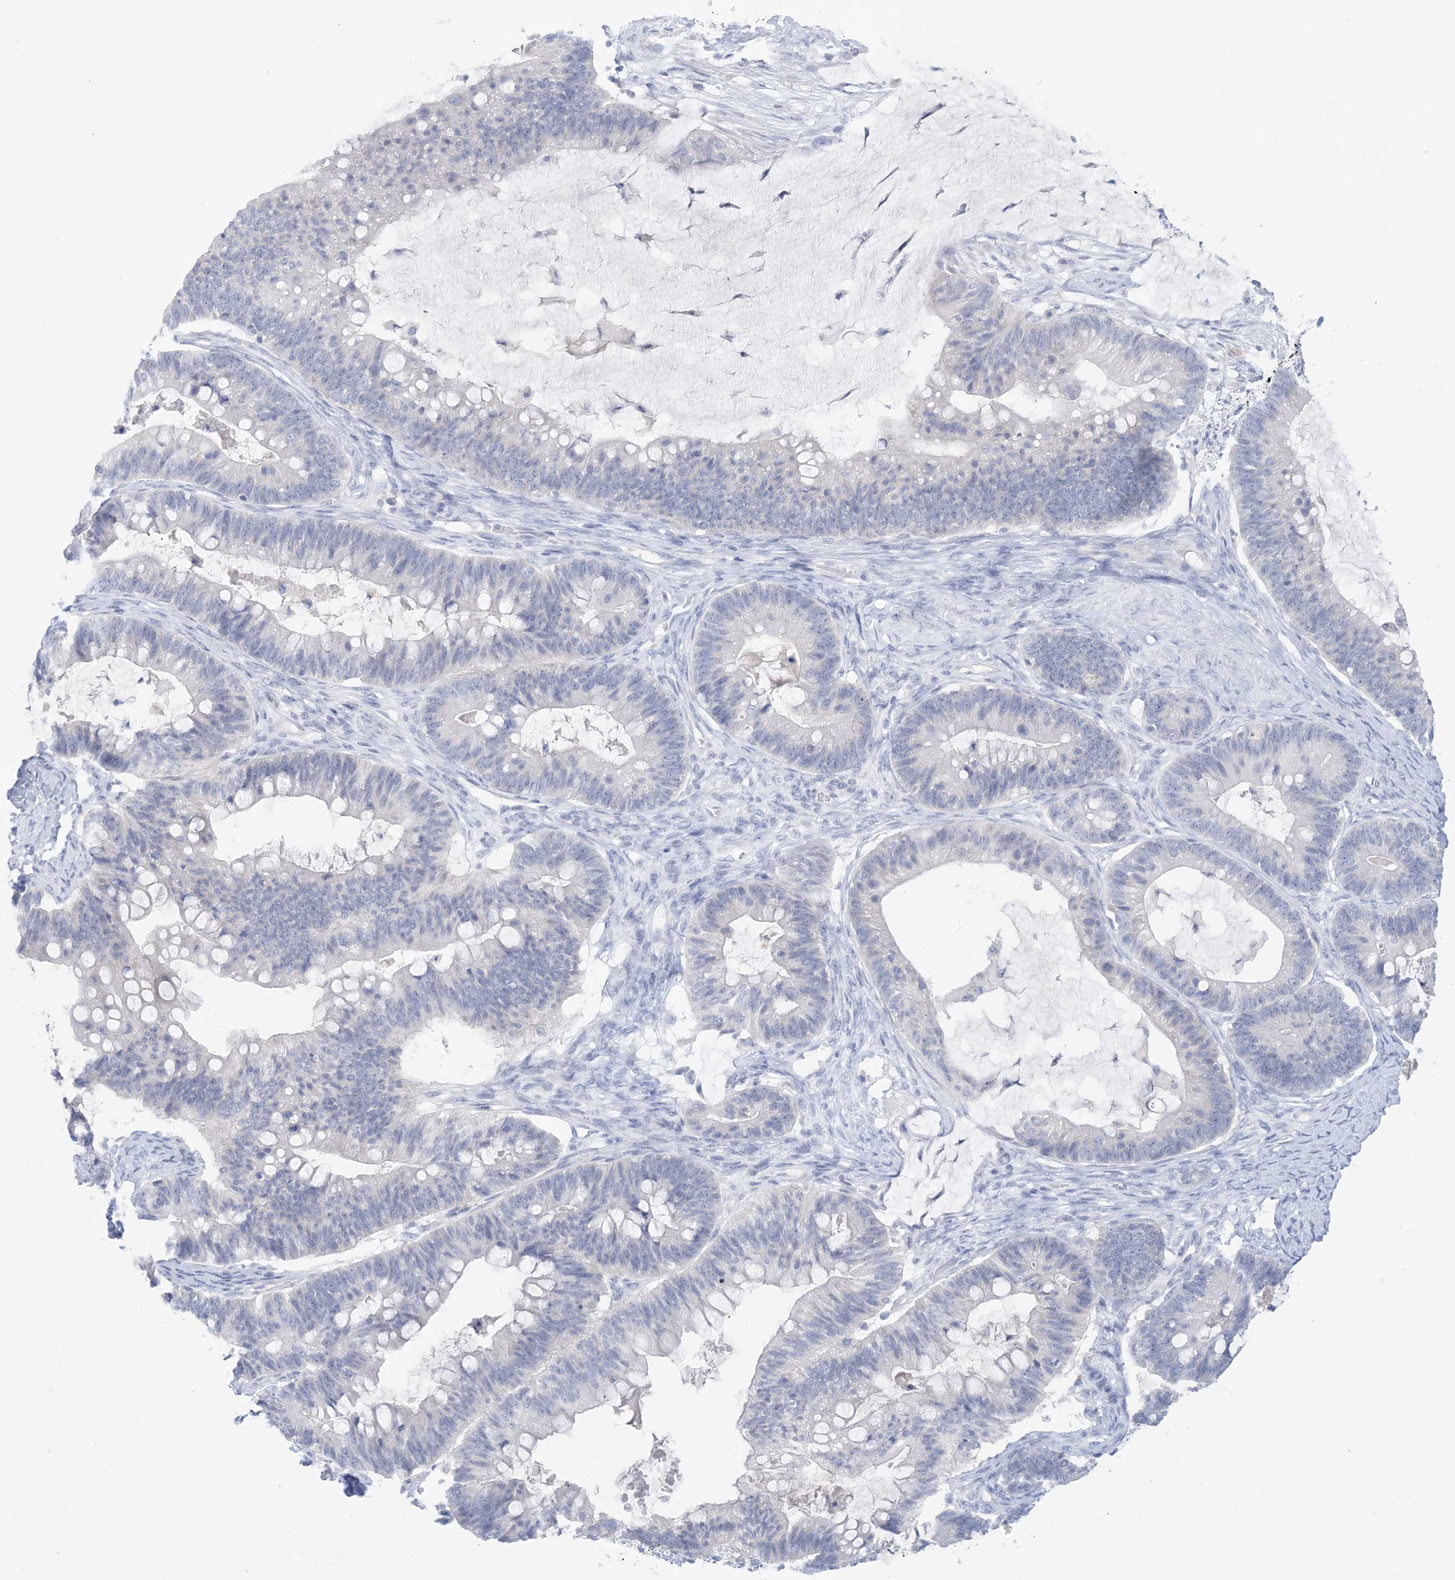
{"staining": {"intensity": "negative", "quantity": "none", "location": "none"}, "tissue": "ovarian cancer", "cell_type": "Tumor cells", "image_type": "cancer", "snomed": [{"axis": "morphology", "description": "Cystadenocarcinoma, mucinous, NOS"}, {"axis": "topography", "description": "Ovary"}], "caption": "This is an immunohistochemistry micrograph of human mucinous cystadenocarcinoma (ovarian). There is no staining in tumor cells.", "gene": "GABRG1", "patient": {"sex": "female", "age": 61}}